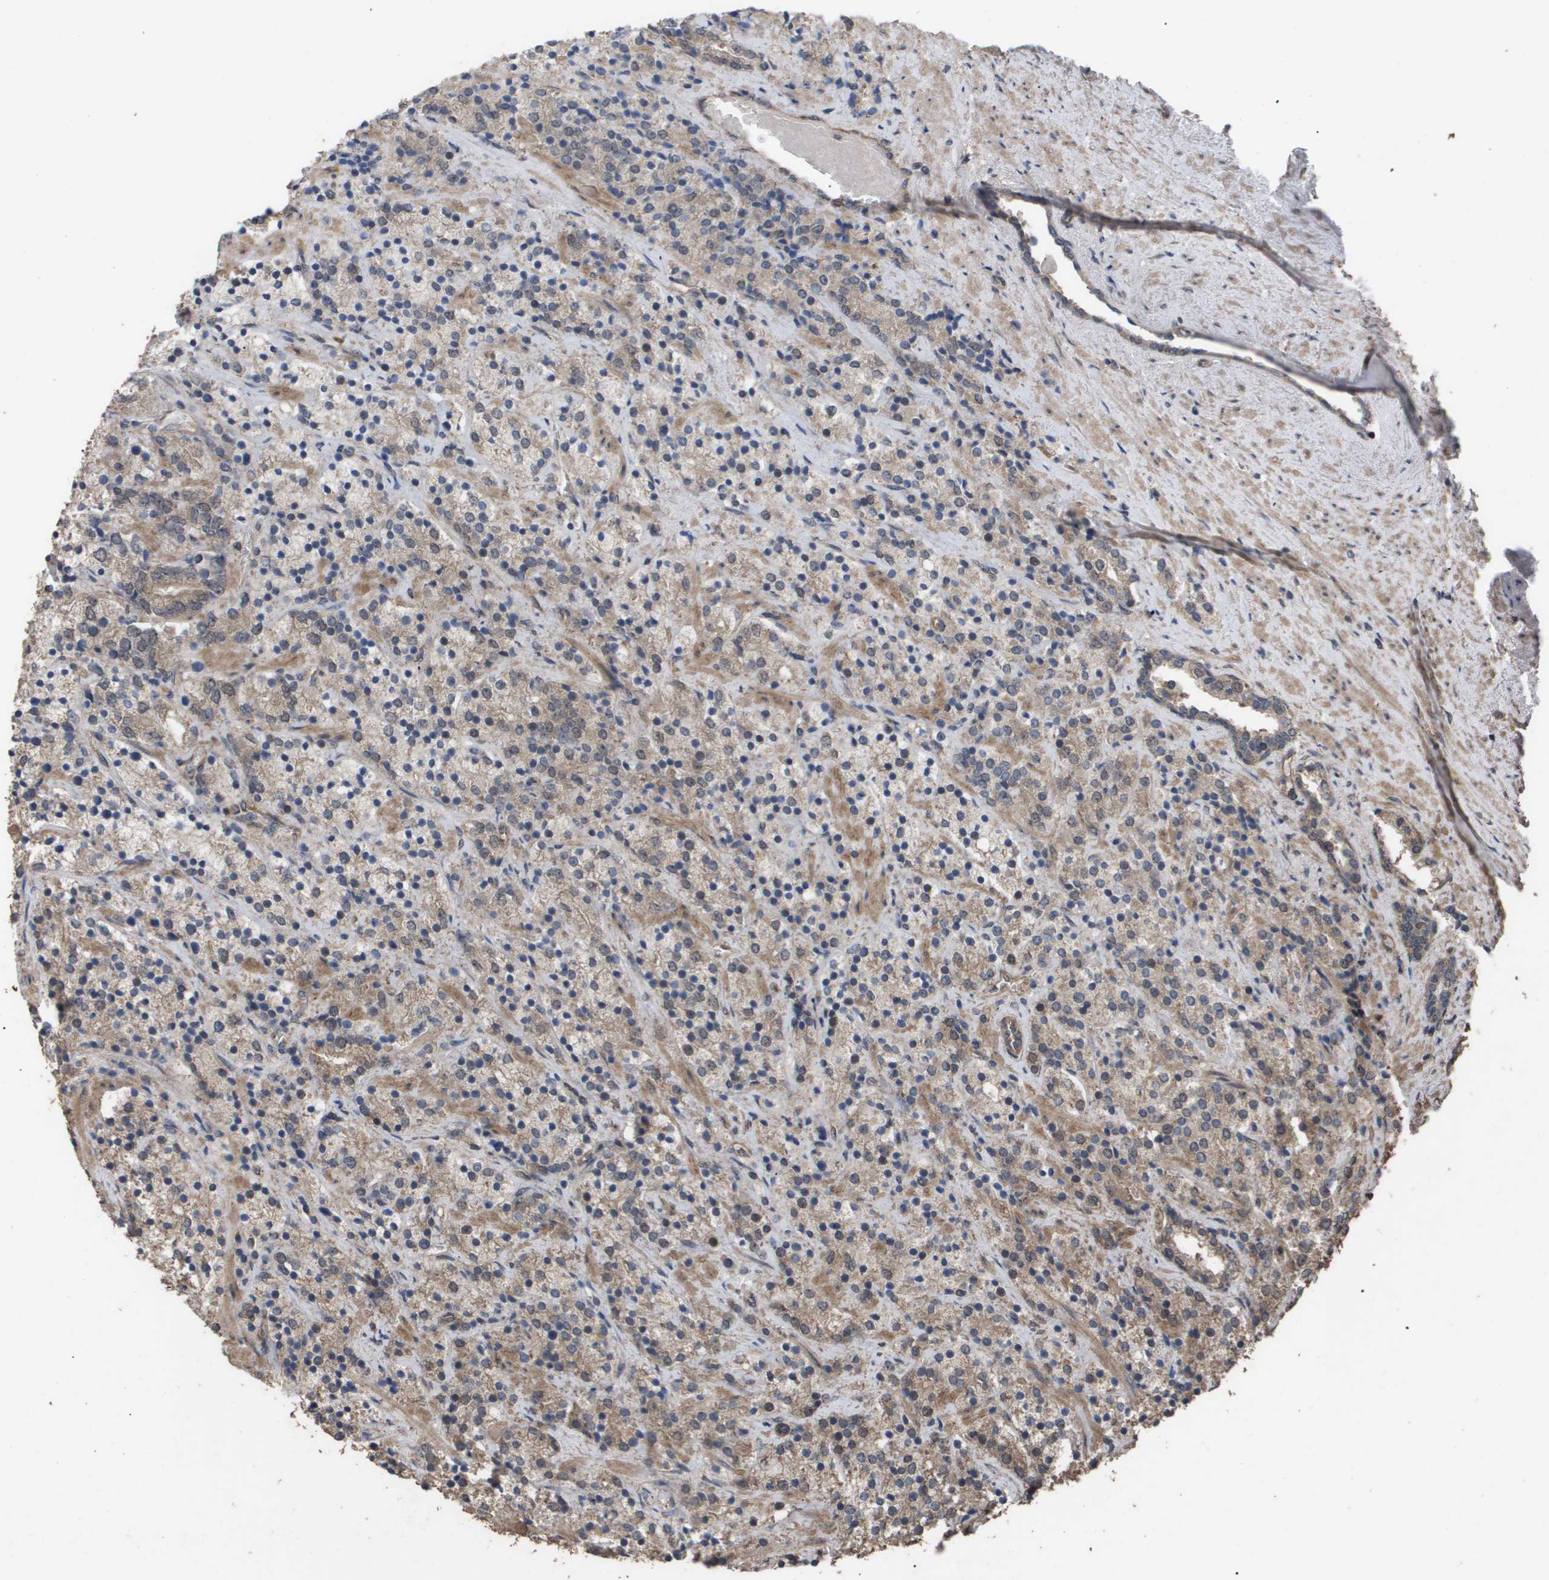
{"staining": {"intensity": "moderate", "quantity": ">75%", "location": "cytoplasmic/membranous"}, "tissue": "prostate cancer", "cell_type": "Tumor cells", "image_type": "cancer", "snomed": [{"axis": "morphology", "description": "Adenocarcinoma, High grade"}, {"axis": "topography", "description": "Prostate"}], "caption": "About >75% of tumor cells in human prostate cancer (high-grade adenocarcinoma) show moderate cytoplasmic/membranous protein staining as visualized by brown immunohistochemical staining.", "gene": "CUL5", "patient": {"sex": "male", "age": 71}}